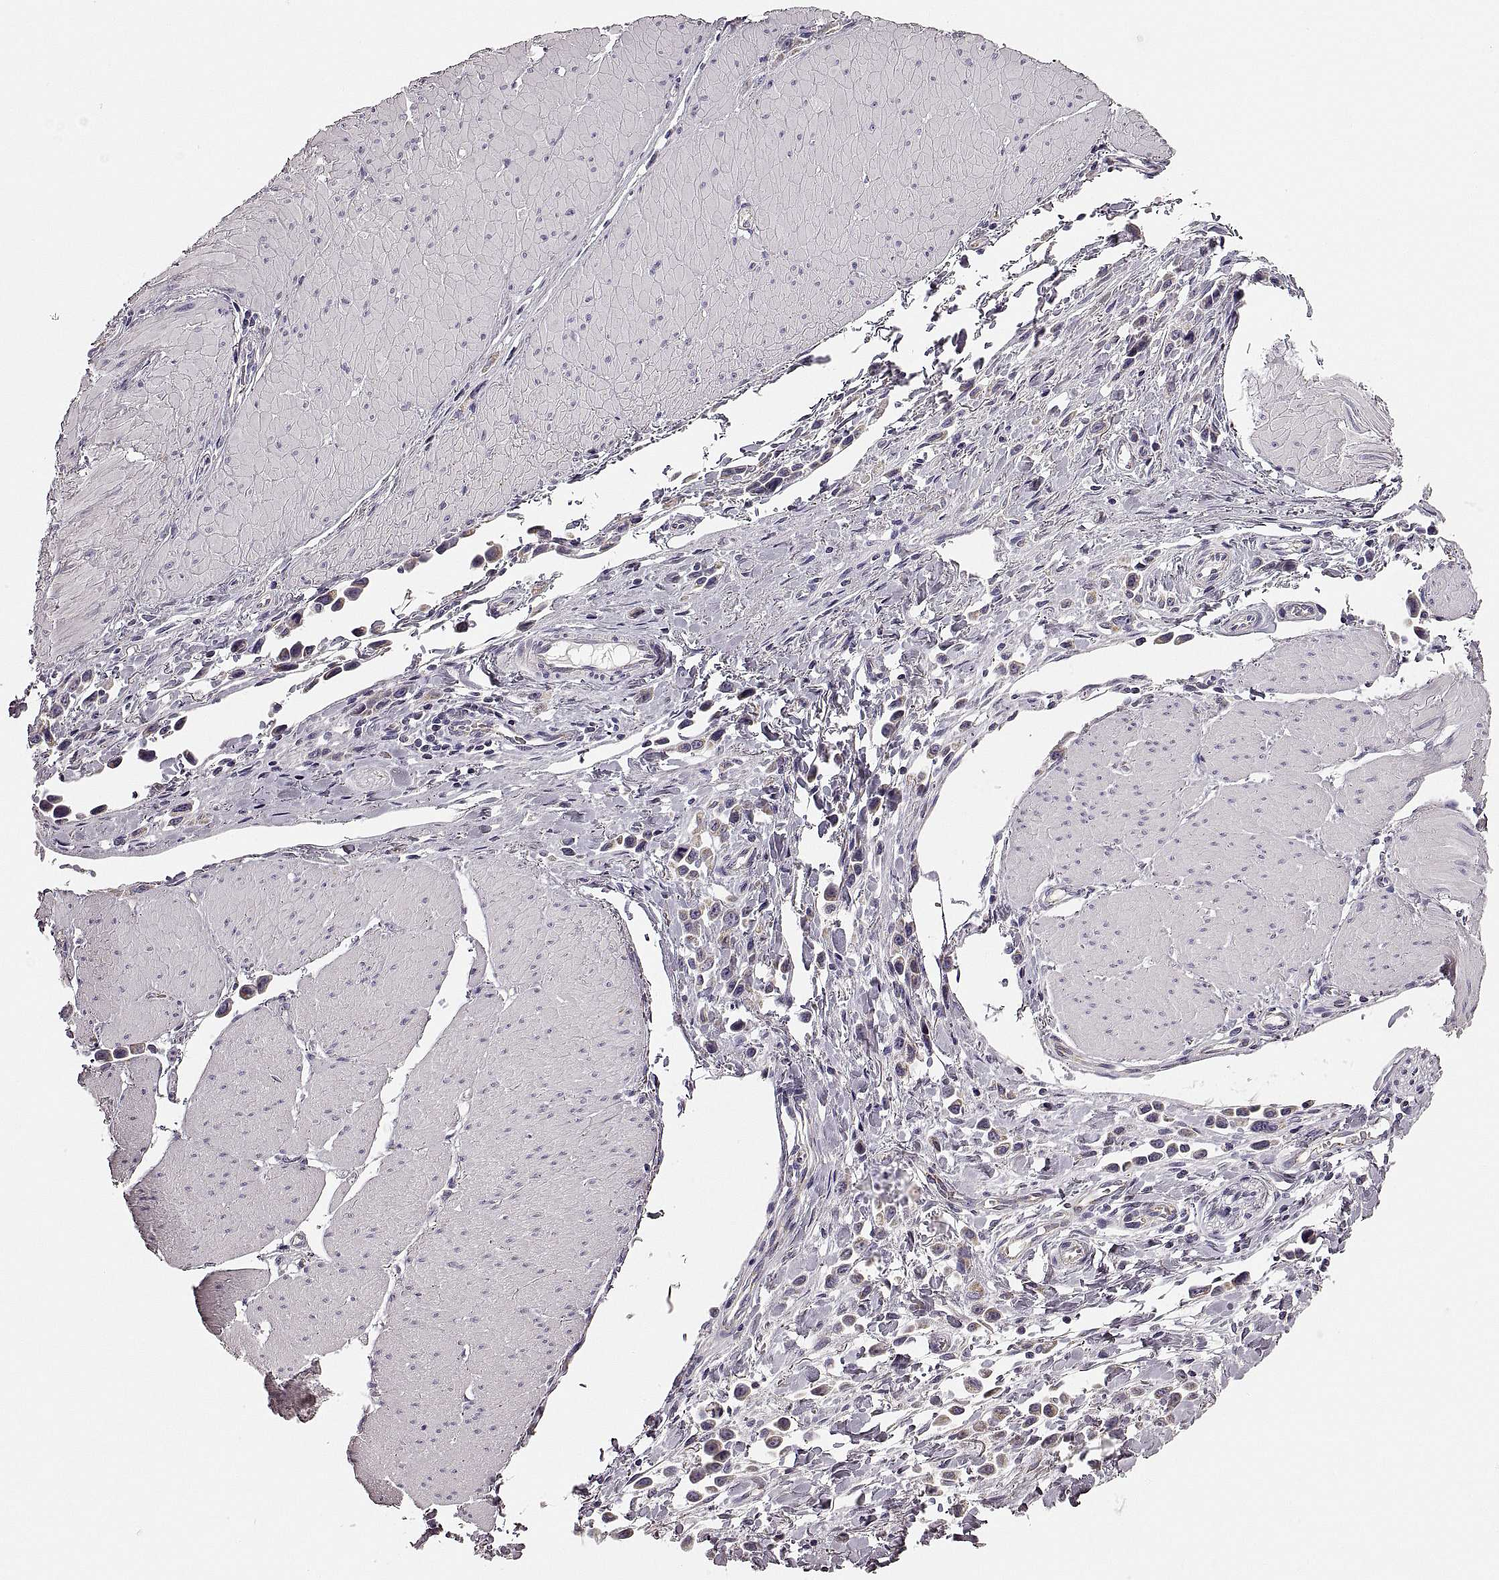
{"staining": {"intensity": "negative", "quantity": "none", "location": "none"}, "tissue": "stomach cancer", "cell_type": "Tumor cells", "image_type": "cancer", "snomed": [{"axis": "morphology", "description": "Adenocarcinoma, NOS"}, {"axis": "topography", "description": "Stomach"}], "caption": "The micrograph exhibits no staining of tumor cells in stomach adenocarcinoma.", "gene": "RDH13", "patient": {"sex": "male", "age": 47}}